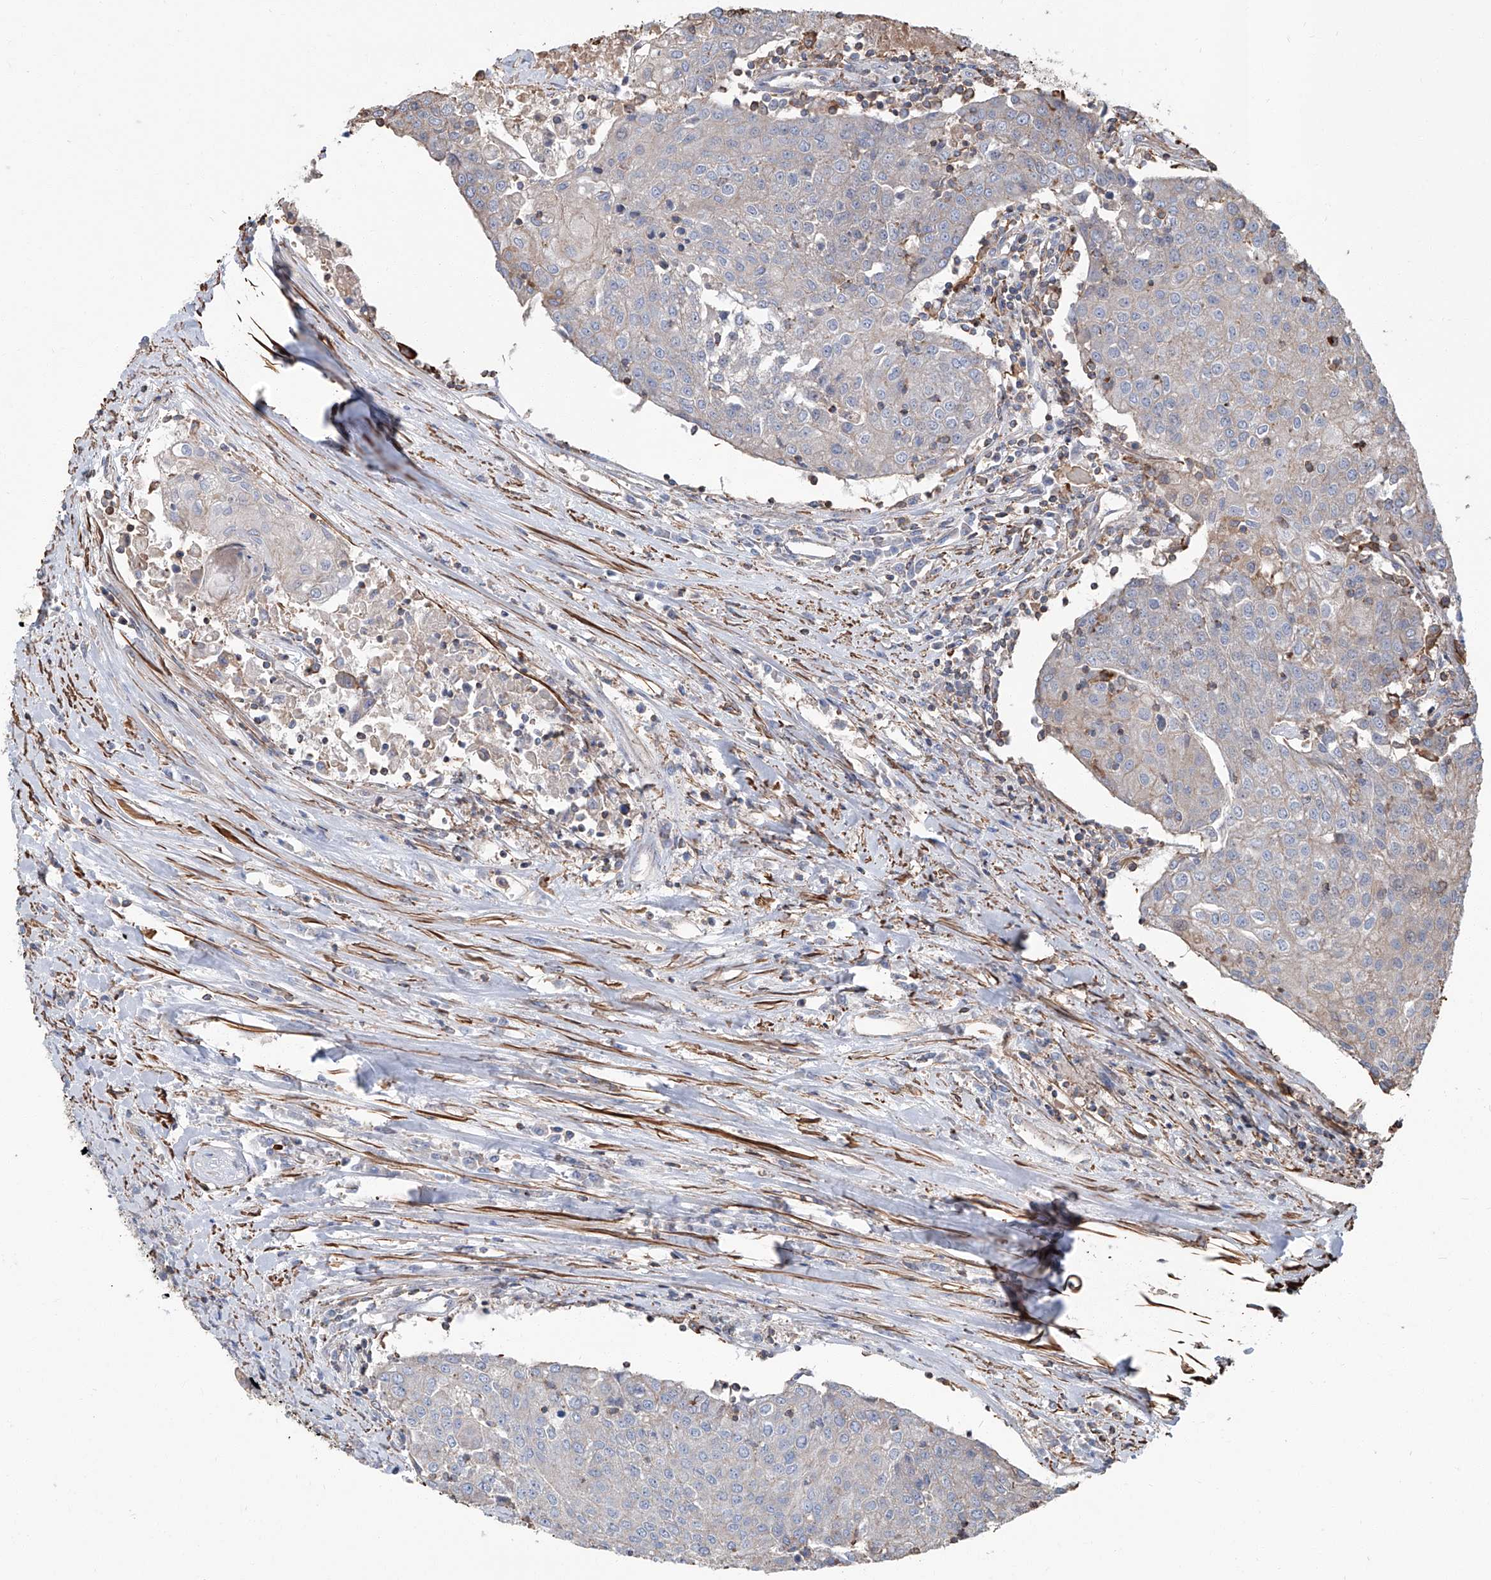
{"staining": {"intensity": "negative", "quantity": "none", "location": "none"}, "tissue": "urothelial cancer", "cell_type": "Tumor cells", "image_type": "cancer", "snomed": [{"axis": "morphology", "description": "Urothelial carcinoma, High grade"}, {"axis": "topography", "description": "Urinary bladder"}], "caption": "Immunohistochemistry (IHC) photomicrograph of neoplastic tissue: human urothelial cancer stained with DAB (3,3'-diaminobenzidine) reveals no significant protein staining in tumor cells.", "gene": "PIEZO2", "patient": {"sex": "female", "age": 85}}